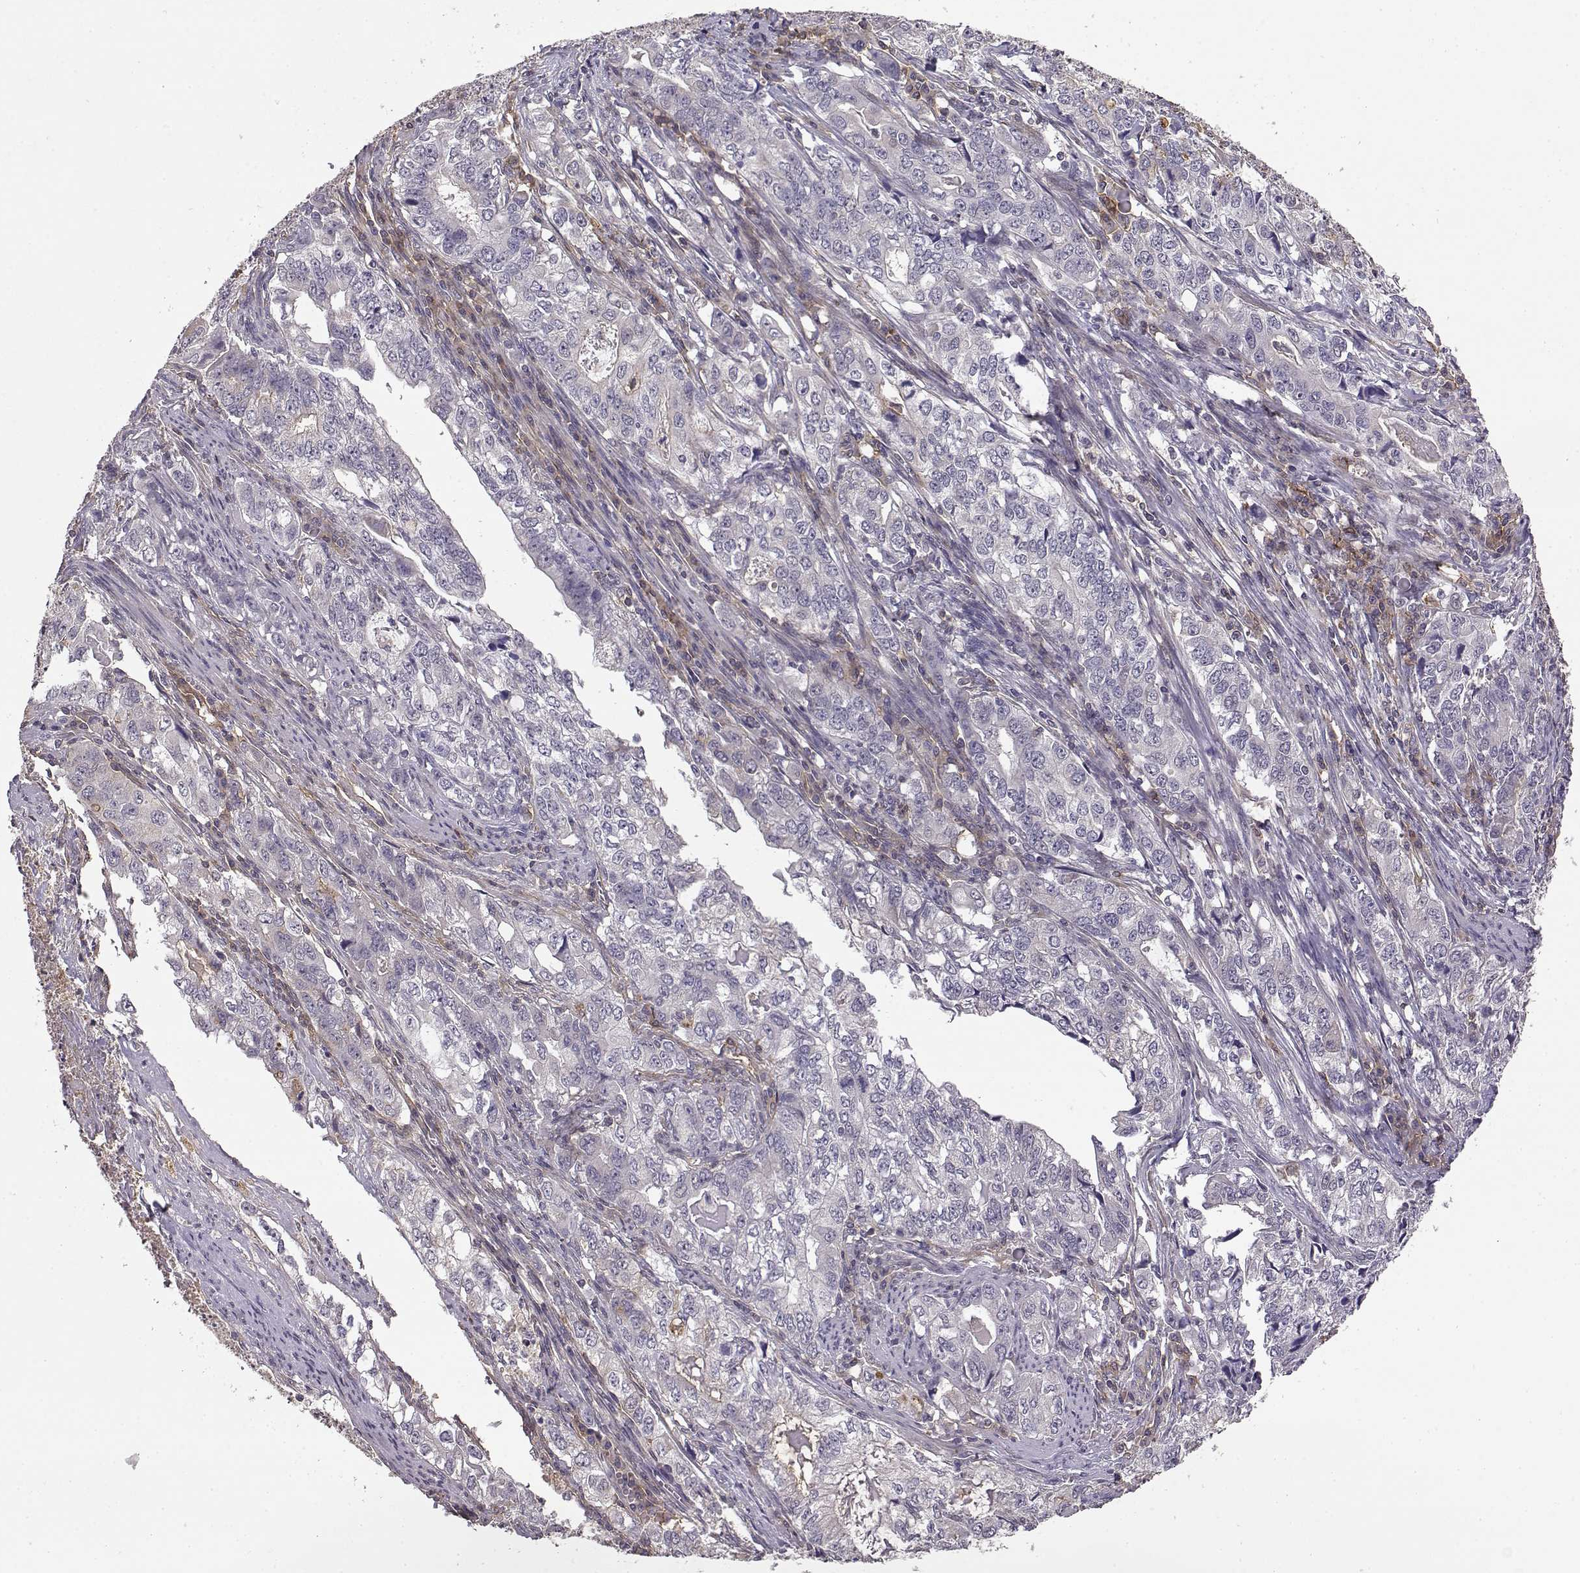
{"staining": {"intensity": "negative", "quantity": "none", "location": "none"}, "tissue": "stomach cancer", "cell_type": "Tumor cells", "image_type": "cancer", "snomed": [{"axis": "morphology", "description": "Adenocarcinoma, NOS"}, {"axis": "topography", "description": "Stomach, lower"}], "caption": "Immunohistochemical staining of stomach cancer (adenocarcinoma) shows no significant expression in tumor cells.", "gene": "IFITM1", "patient": {"sex": "female", "age": 72}}